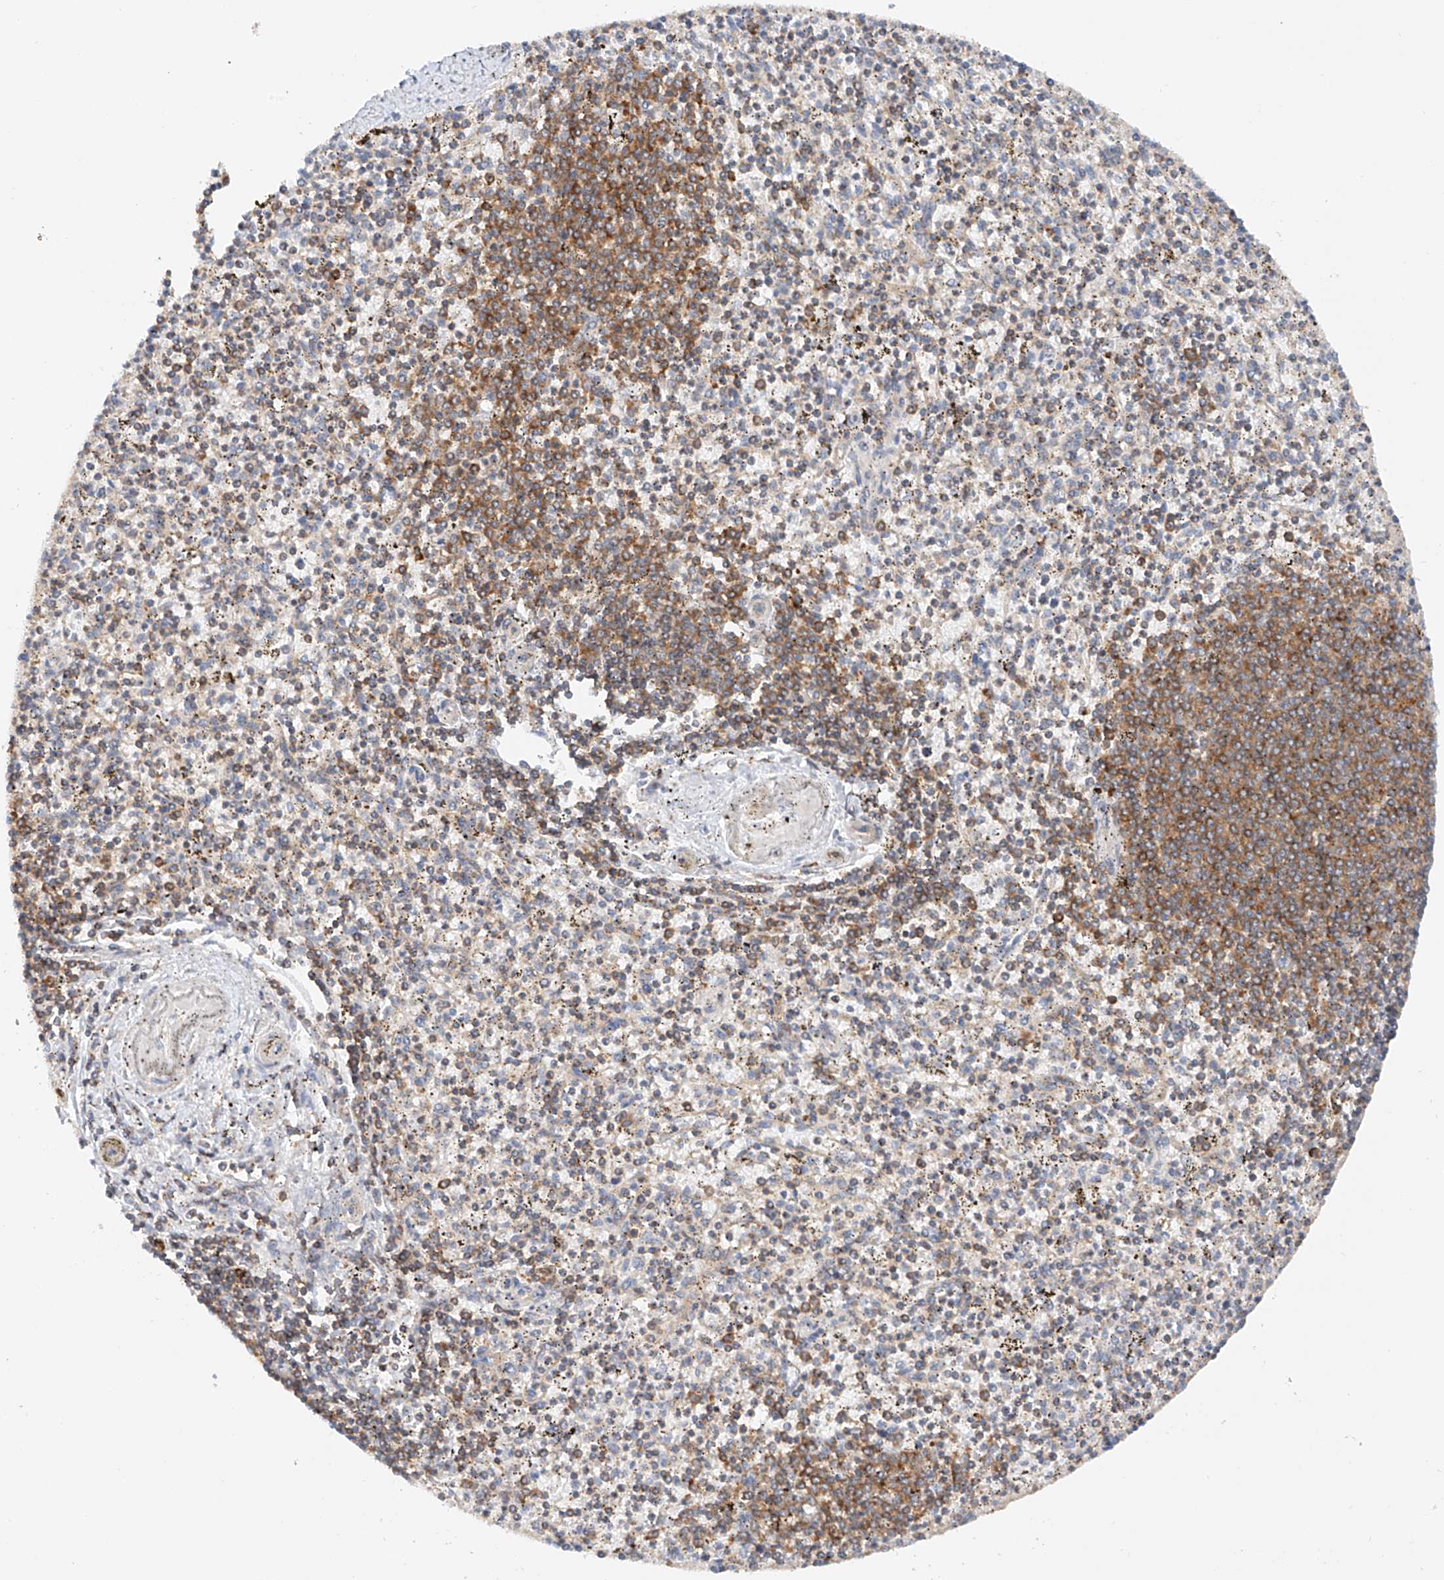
{"staining": {"intensity": "weak", "quantity": "25%-75%", "location": "cytoplasmic/membranous"}, "tissue": "spleen", "cell_type": "Cells in red pulp", "image_type": "normal", "snomed": [{"axis": "morphology", "description": "Normal tissue, NOS"}, {"axis": "topography", "description": "Spleen"}], "caption": "Brown immunohistochemical staining in unremarkable spleen reveals weak cytoplasmic/membranous staining in approximately 25%-75% of cells in red pulp. Nuclei are stained in blue.", "gene": "MFN2", "patient": {"sex": "male", "age": 72}}